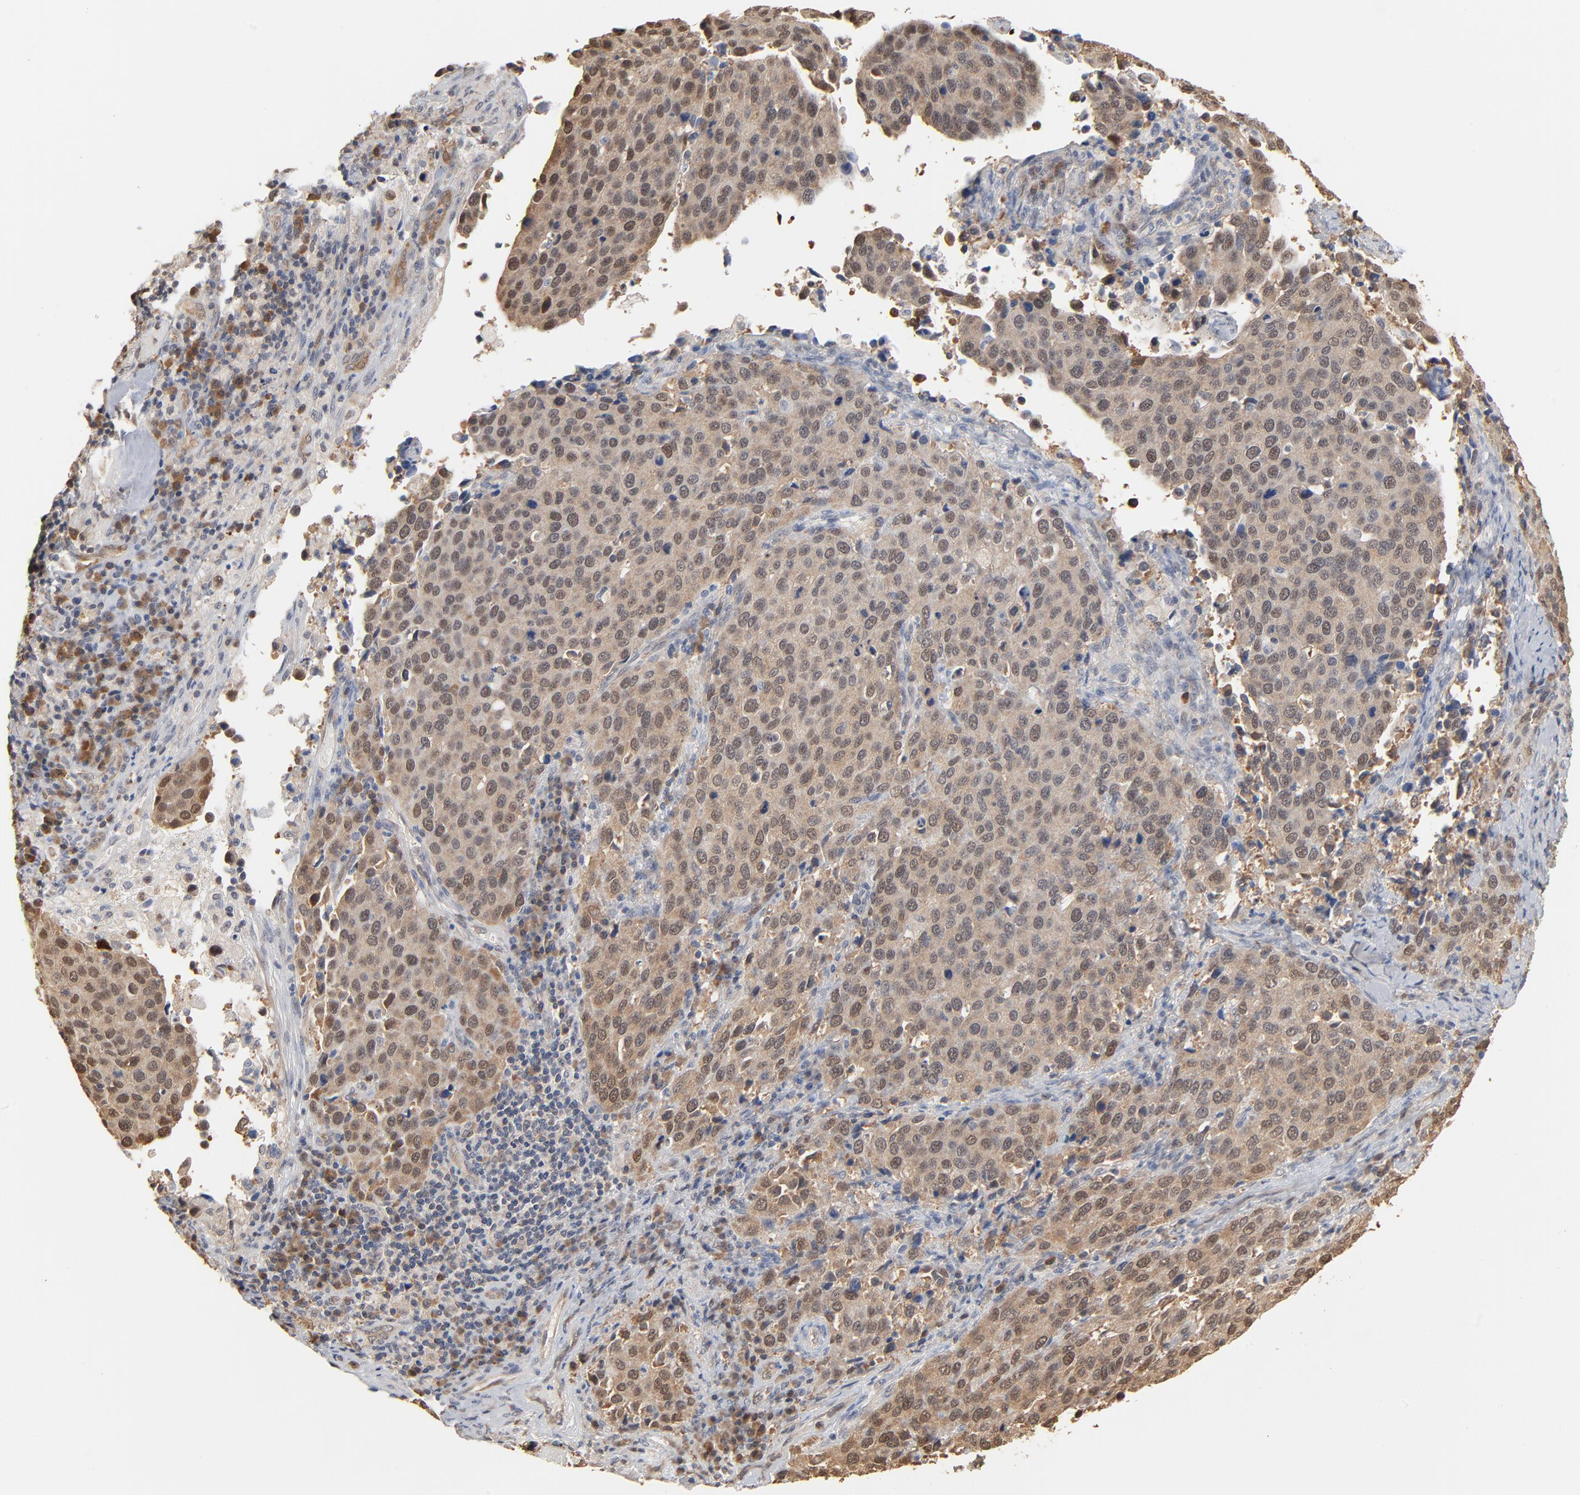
{"staining": {"intensity": "moderate", "quantity": ">75%", "location": "cytoplasmic/membranous"}, "tissue": "cervical cancer", "cell_type": "Tumor cells", "image_type": "cancer", "snomed": [{"axis": "morphology", "description": "Squamous cell carcinoma, NOS"}, {"axis": "topography", "description": "Cervix"}], "caption": "Protein expression by immunohistochemistry (IHC) reveals moderate cytoplasmic/membranous expression in approximately >75% of tumor cells in cervical cancer.", "gene": "EPCAM", "patient": {"sex": "female", "age": 54}}